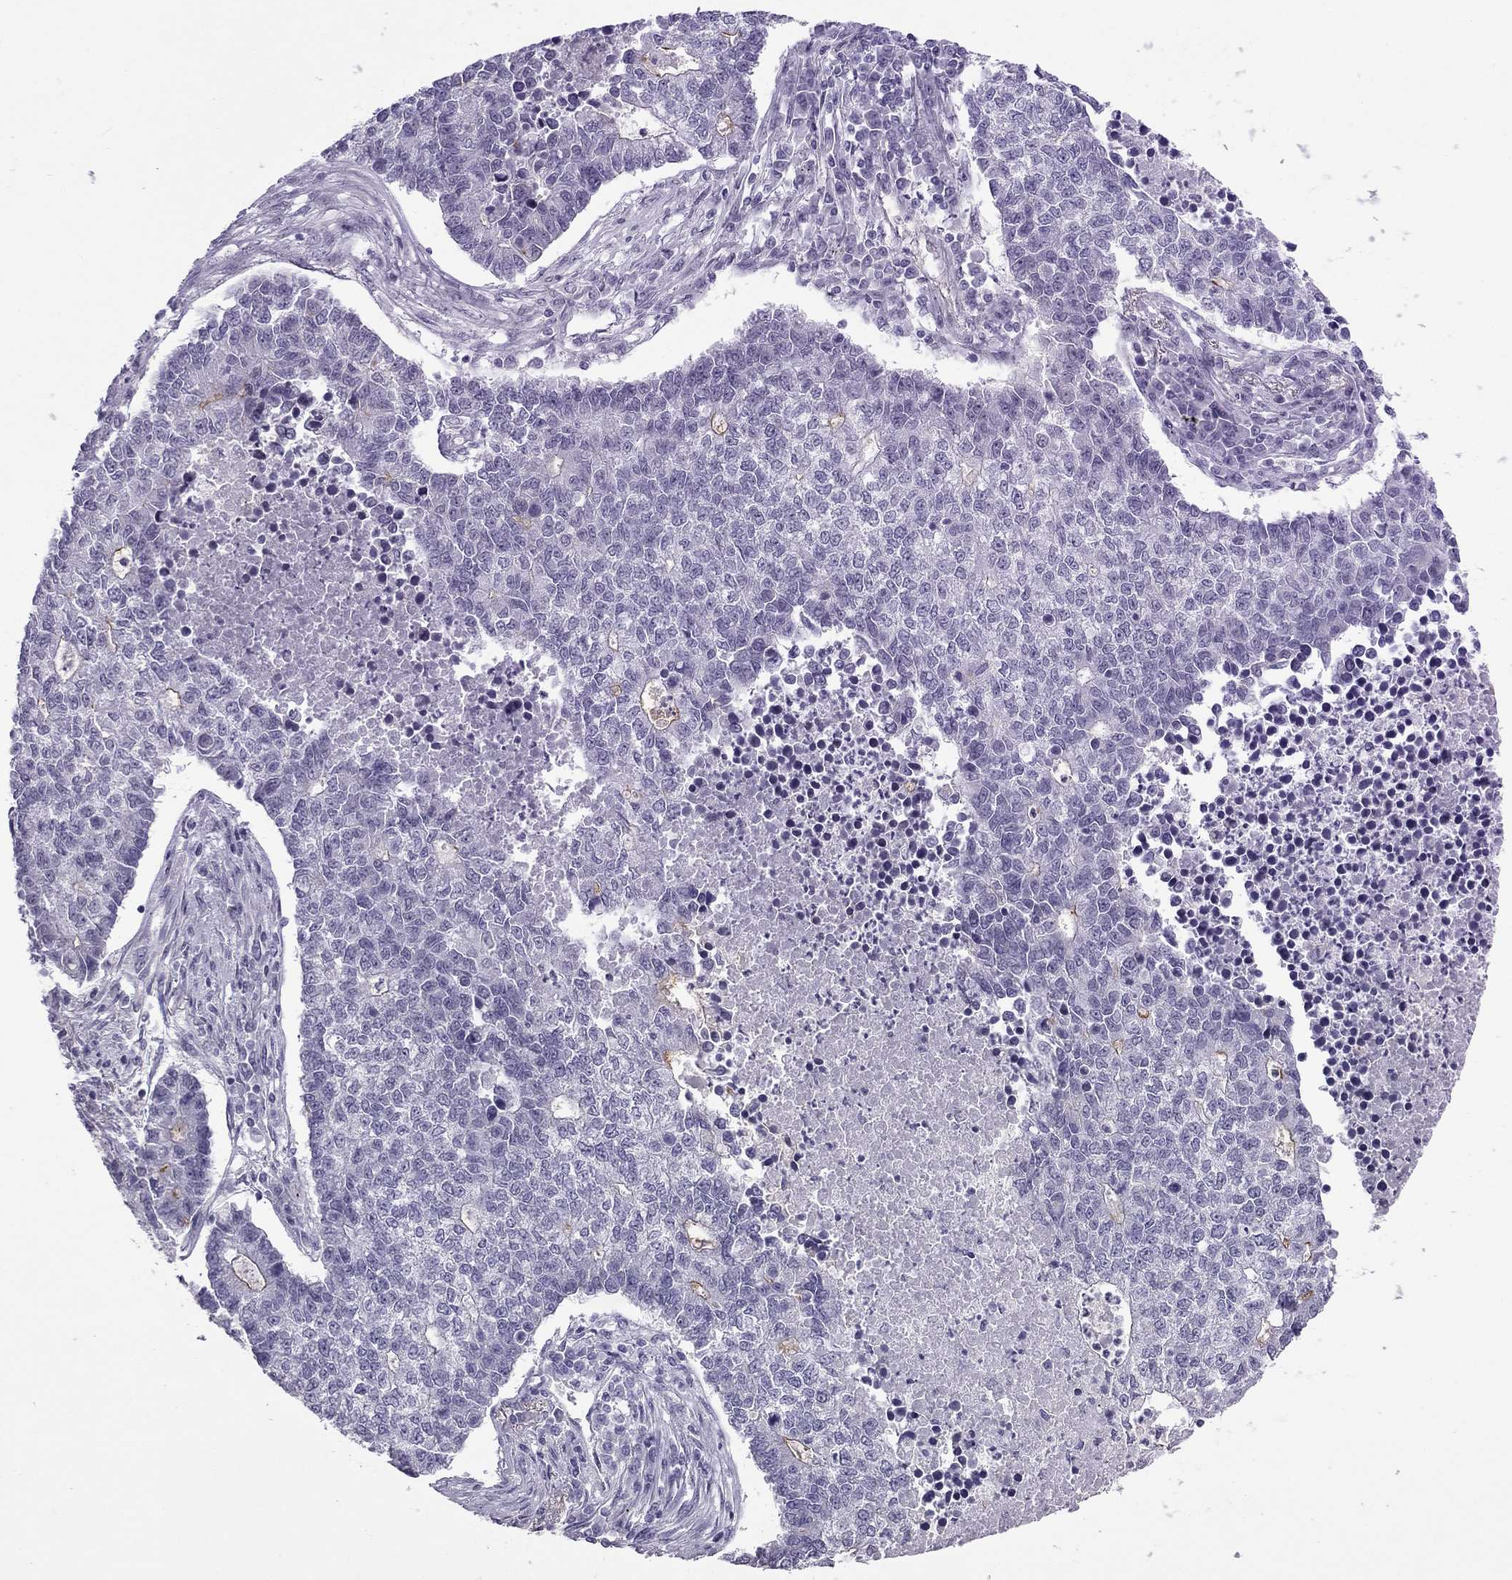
{"staining": {"intensity": "weak", "quantity": "<25%", "location": "cytoplasmic/membranous"}, "tissue": "lung cancer", "cell_type": "Tumor cells", "image_type": "cancer", "snomed": [{"axis": "morphology", "description": "Adenocarcinoma, NOS"}, {"axis": "topography", "description": "Lung"}], "caption": "This is an immunohistochemistry (IHC) micrograph of lung adenocarcinoma. There is no staining in tumor cells.", "gene": "GJA8", "patient": {"sex": "male", "age": 57}}